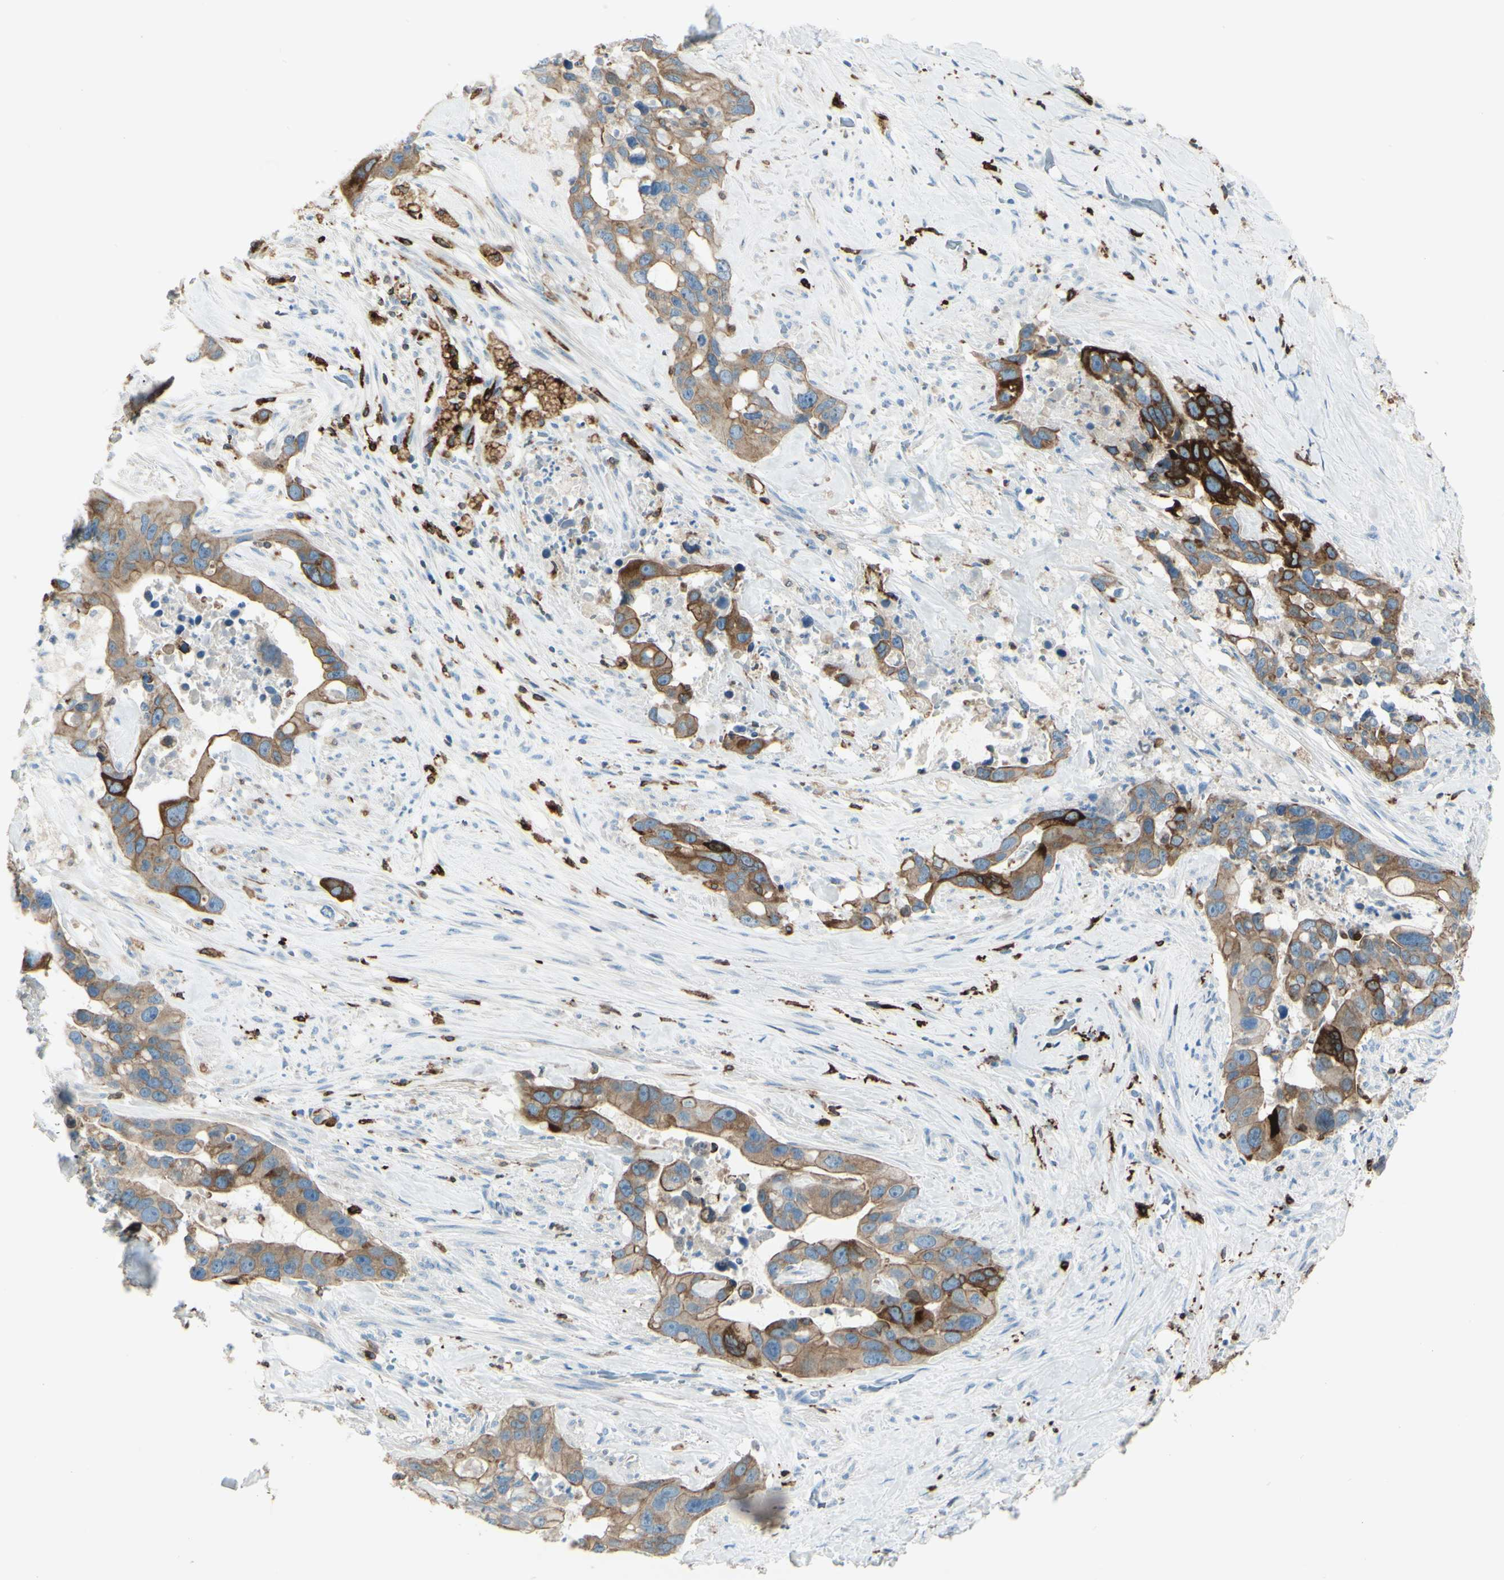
{"staining": {"intensity": "moderate", "quantity": ">75%", "location": "cytoplasmic/membranous"}, "tissue": "liver cancer", "cell_type": "Tumor cells", "image_type": "cancer", "snomed": [{"axis": "morphology", "description": "Cholangiocarcinoma"}, {"axis": "topography", "description": "Liver"}], "caption": "High-magnification brightfield microscopy of cholangiocarcinoma (liver) stained with DAB (brown) and counterstained with hematoxylin (blue). tumor cells exhibit moderate cytoplasmic/membranous expression is seen in about>75% of cells.", "gene": "CD74", "patient": {"sex": "female", "age": 65}}